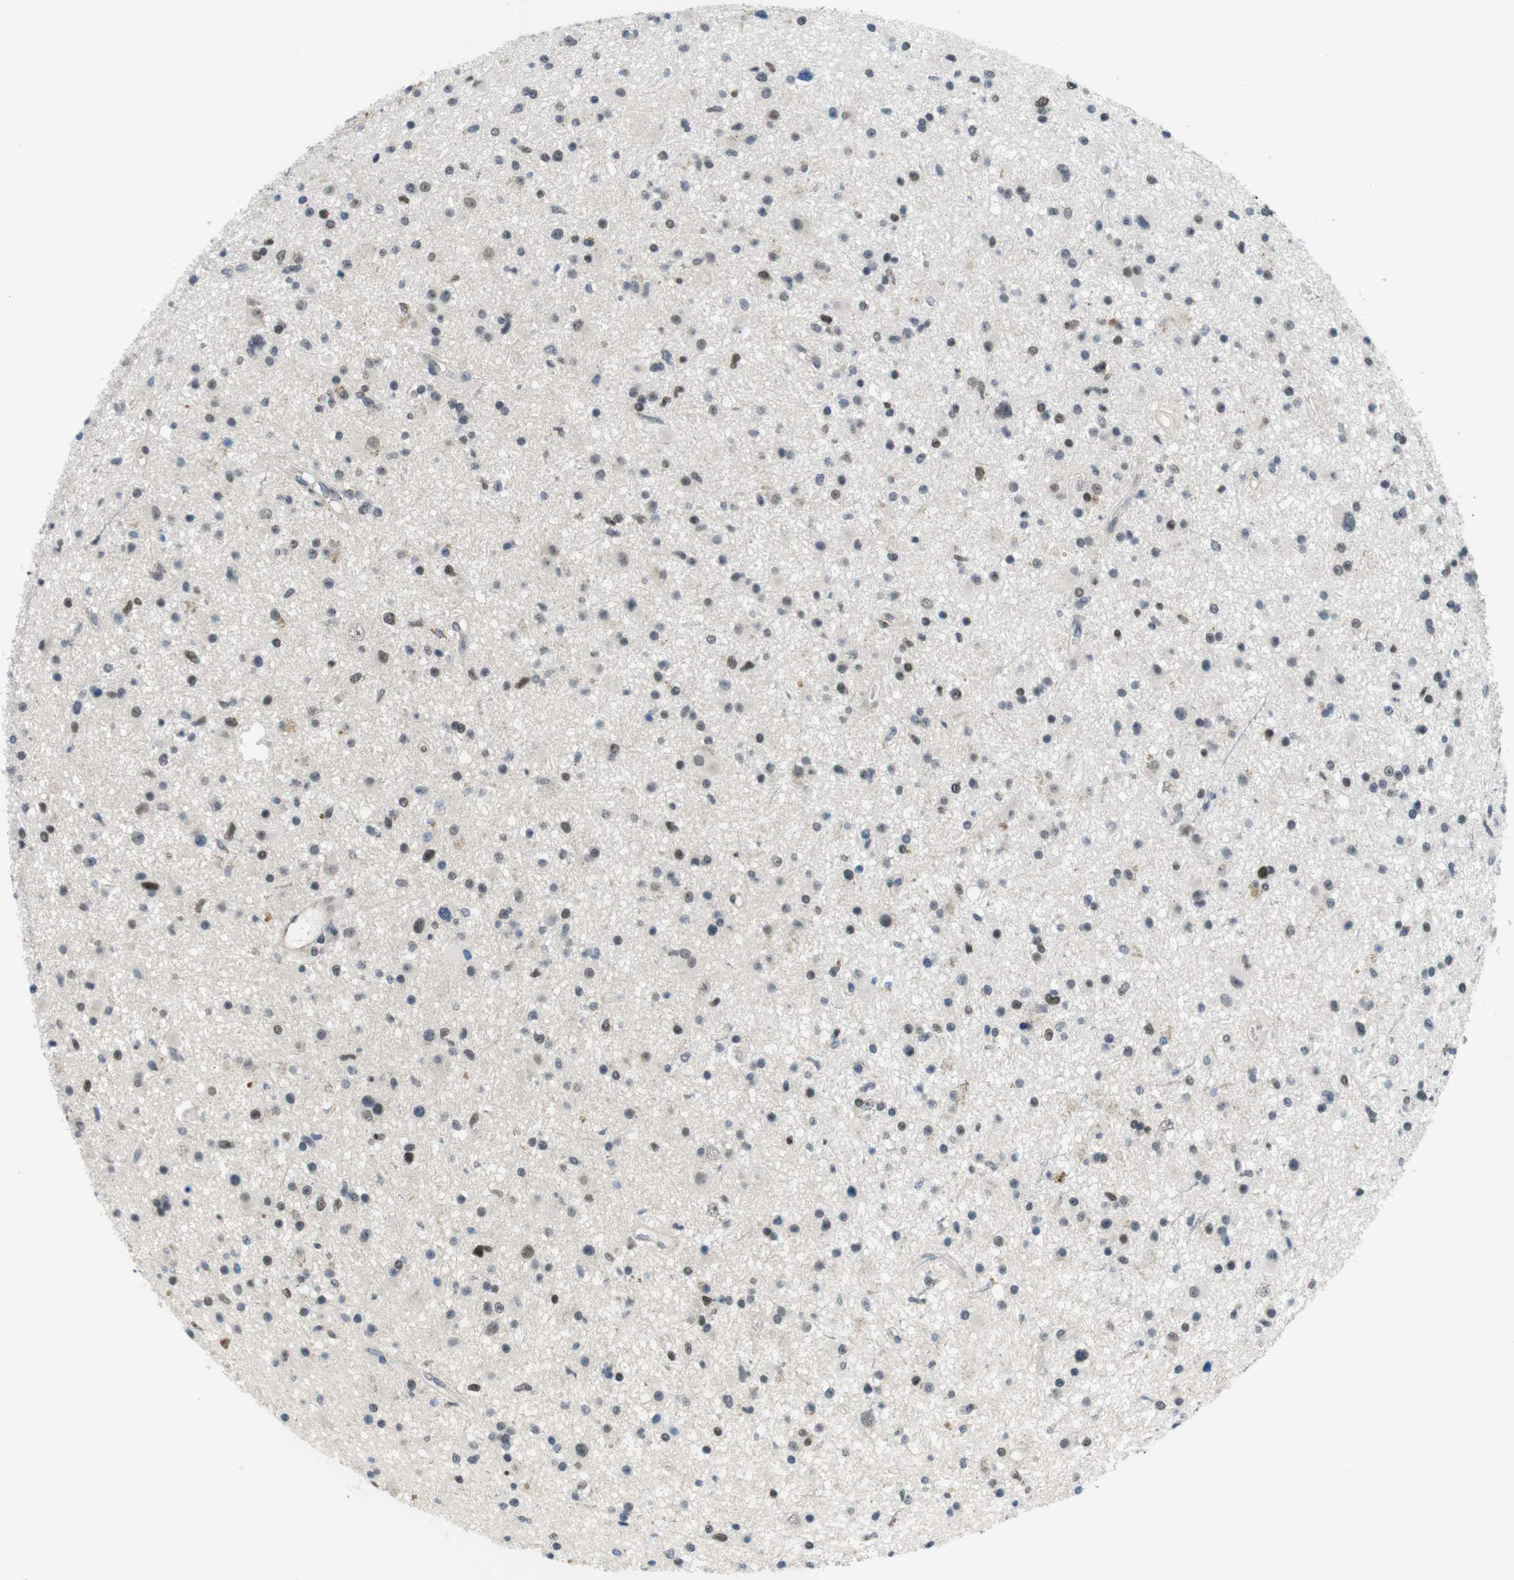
{"staining": {"intensity": "weak", "quantity": "<25%", "location": "nuclear"}, "tissue": "glioma", "cell_type": "Tumor cells", "image_type": "cancer", "snomed": [{"axis": "morphology", "description": "Glioma, malignant, High grade"}, {"axis": "topography", "description": "Brain"}], "caption": "IHC micrograph of human malignant glioma (high-grade) stained for a protein (brown), which shows no expression in tumor cells.", "gene": "SMCO2", "patient": {"sex": "male", "age": 33}}